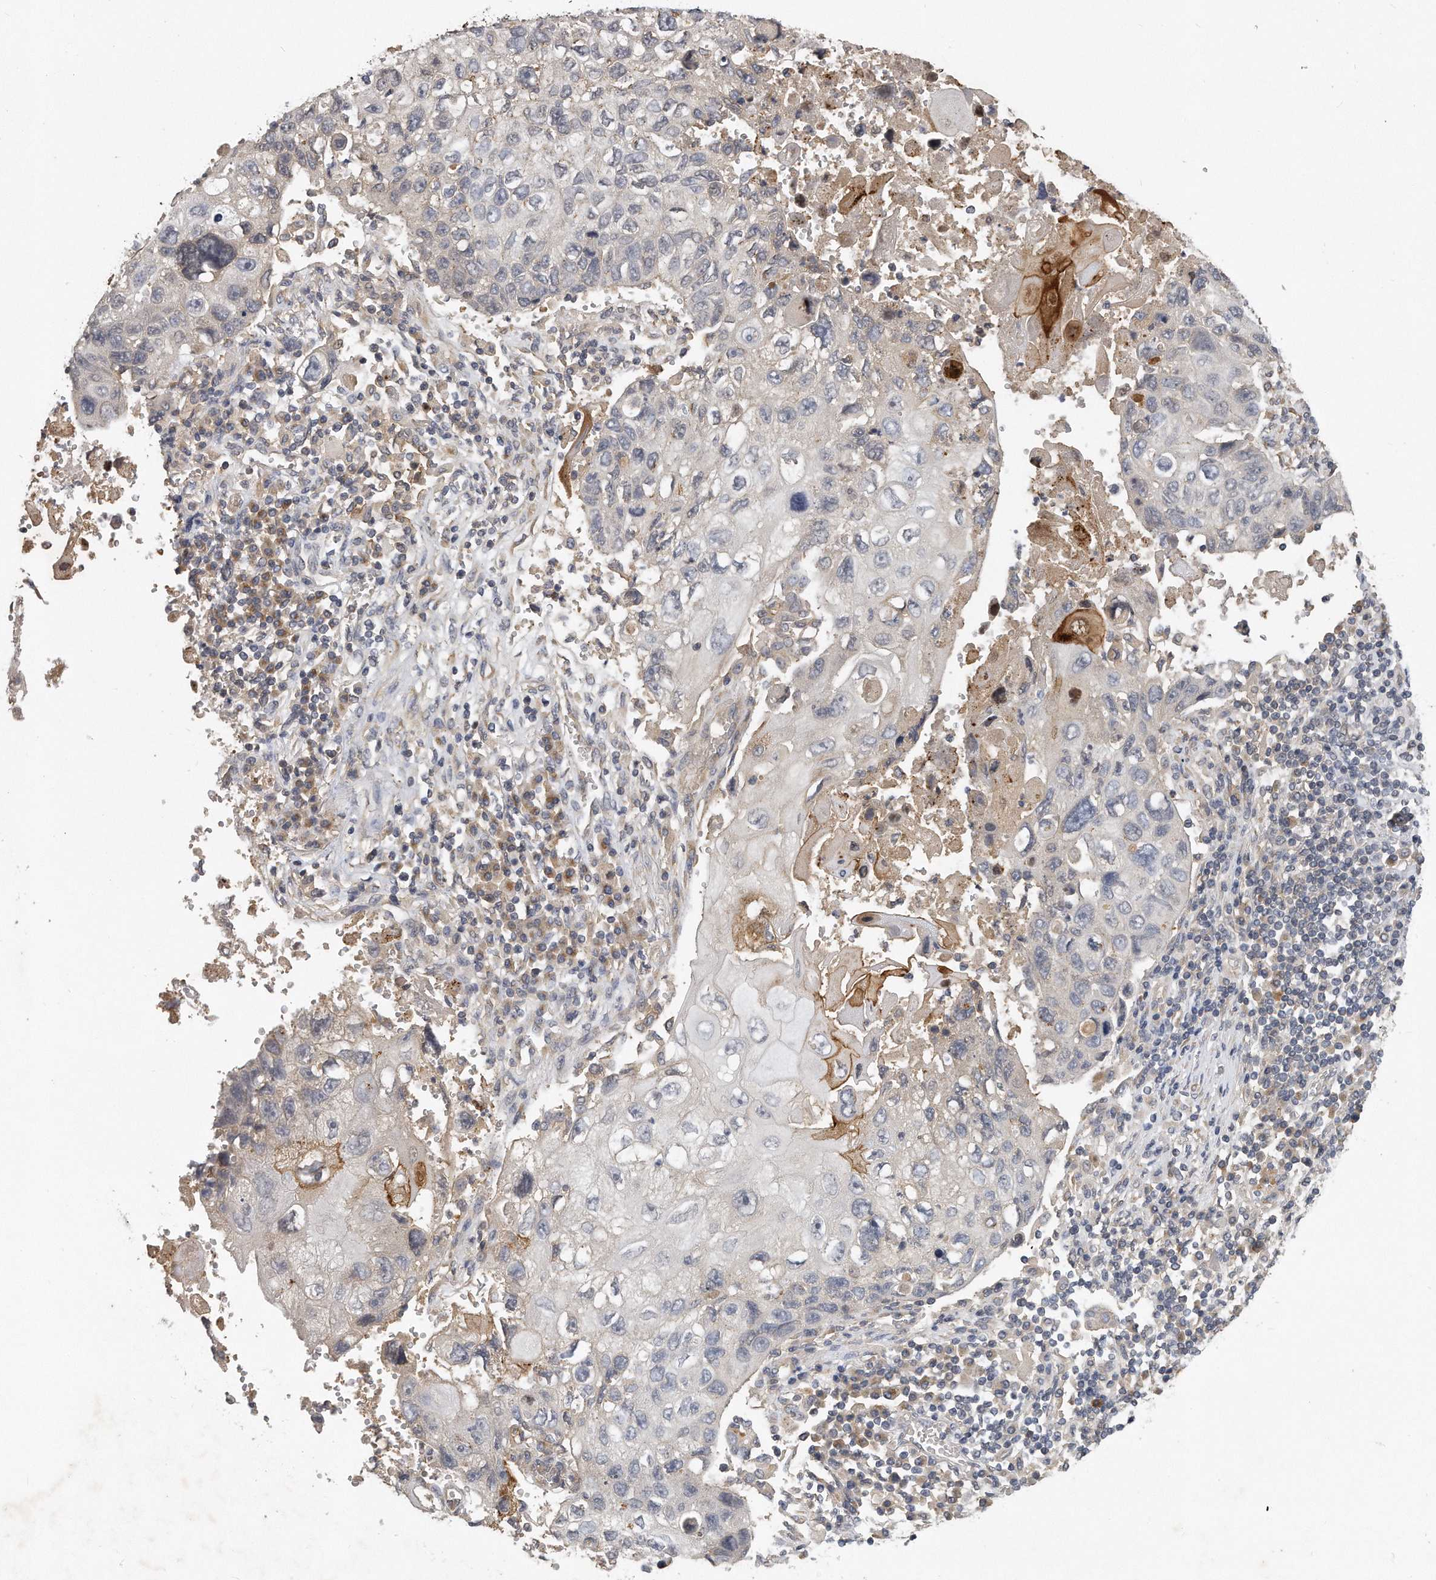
{"staining": {"intensity": "negative", "quantity": "none", "location": "none"}, "tissue": "lung cancer", "cell_type": "Tumor cells", "image_type": "cancer", "snomed": [{"axis": "morphology", "description": "Squamous cell carcinoma, NOS"}, {"axis": "topography", "description": "Lung"}], "caption": "An IHC photomicrograph of lung squamous cell carcinoma is shown. There is no staining in tumor cells of lung squamous cell carcinoma. (DAB immunohistochemistry with hematoxylin counter stain).", "gene": "TRAPPC14", "patient": {"sex": "male", "age": 61}}